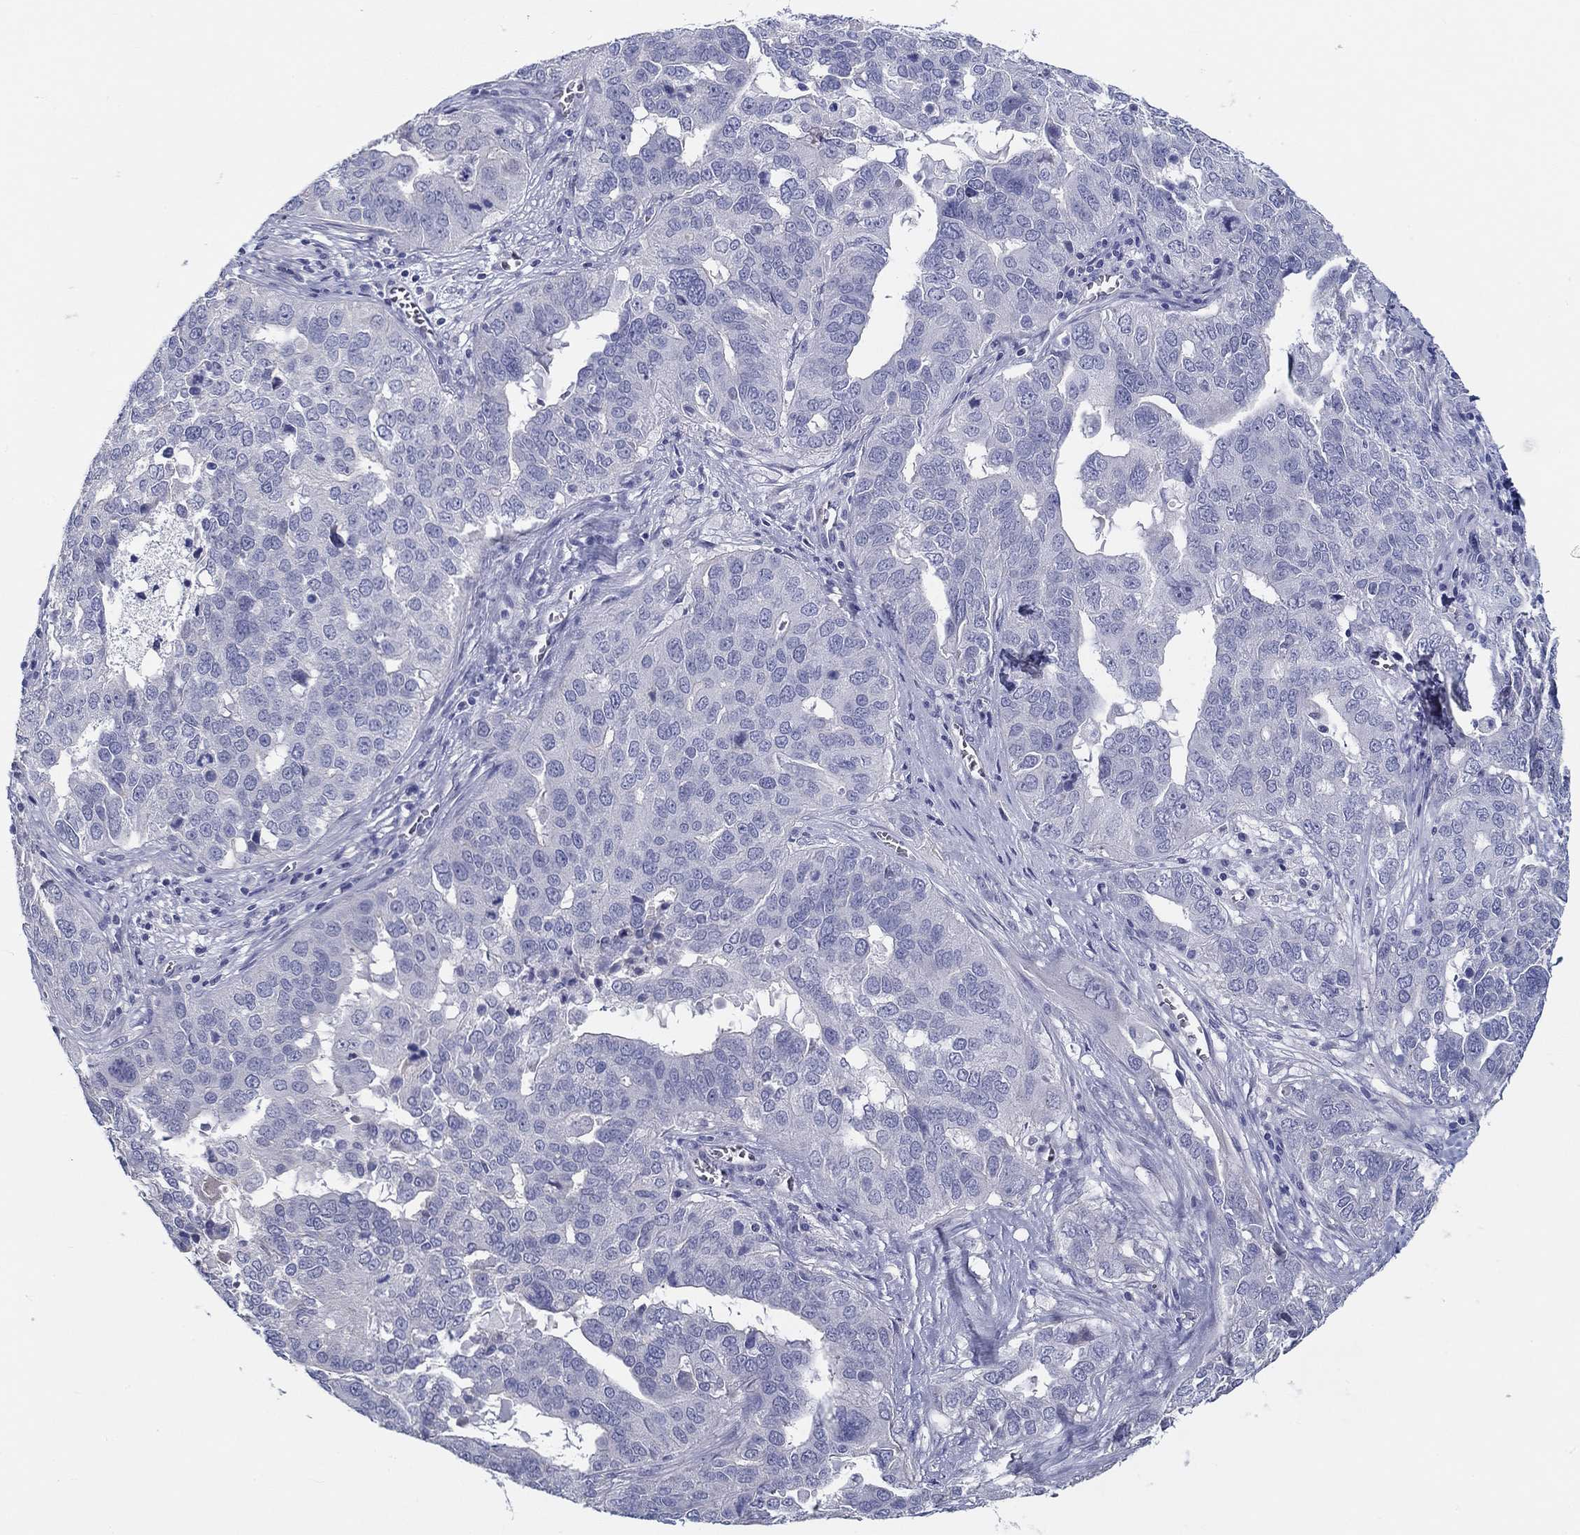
{"staining": {"intensity": "negative", "quantity": "none", "location": "none"}, "tissue": "ovarian cancer", "cell_type": "Tumor cells", "image_type": "cancer", "snomed": [{"axis": "morphology", "description": "Carcinoma, endometroid"}, {"axis": "topography", "description": "Soft tissue"}, {"axis": "topography", "description": "Ovary"}], "caption": "Micrograph shows no significant protein staining in tumor cells of endometroid carcinoma (ovarian). (Brightfield microscopy of DAB immunohistochemistry (IHC) at high magnification).", "gene": "CRYGD", "patient": {"sex": "female", "age": 52}}